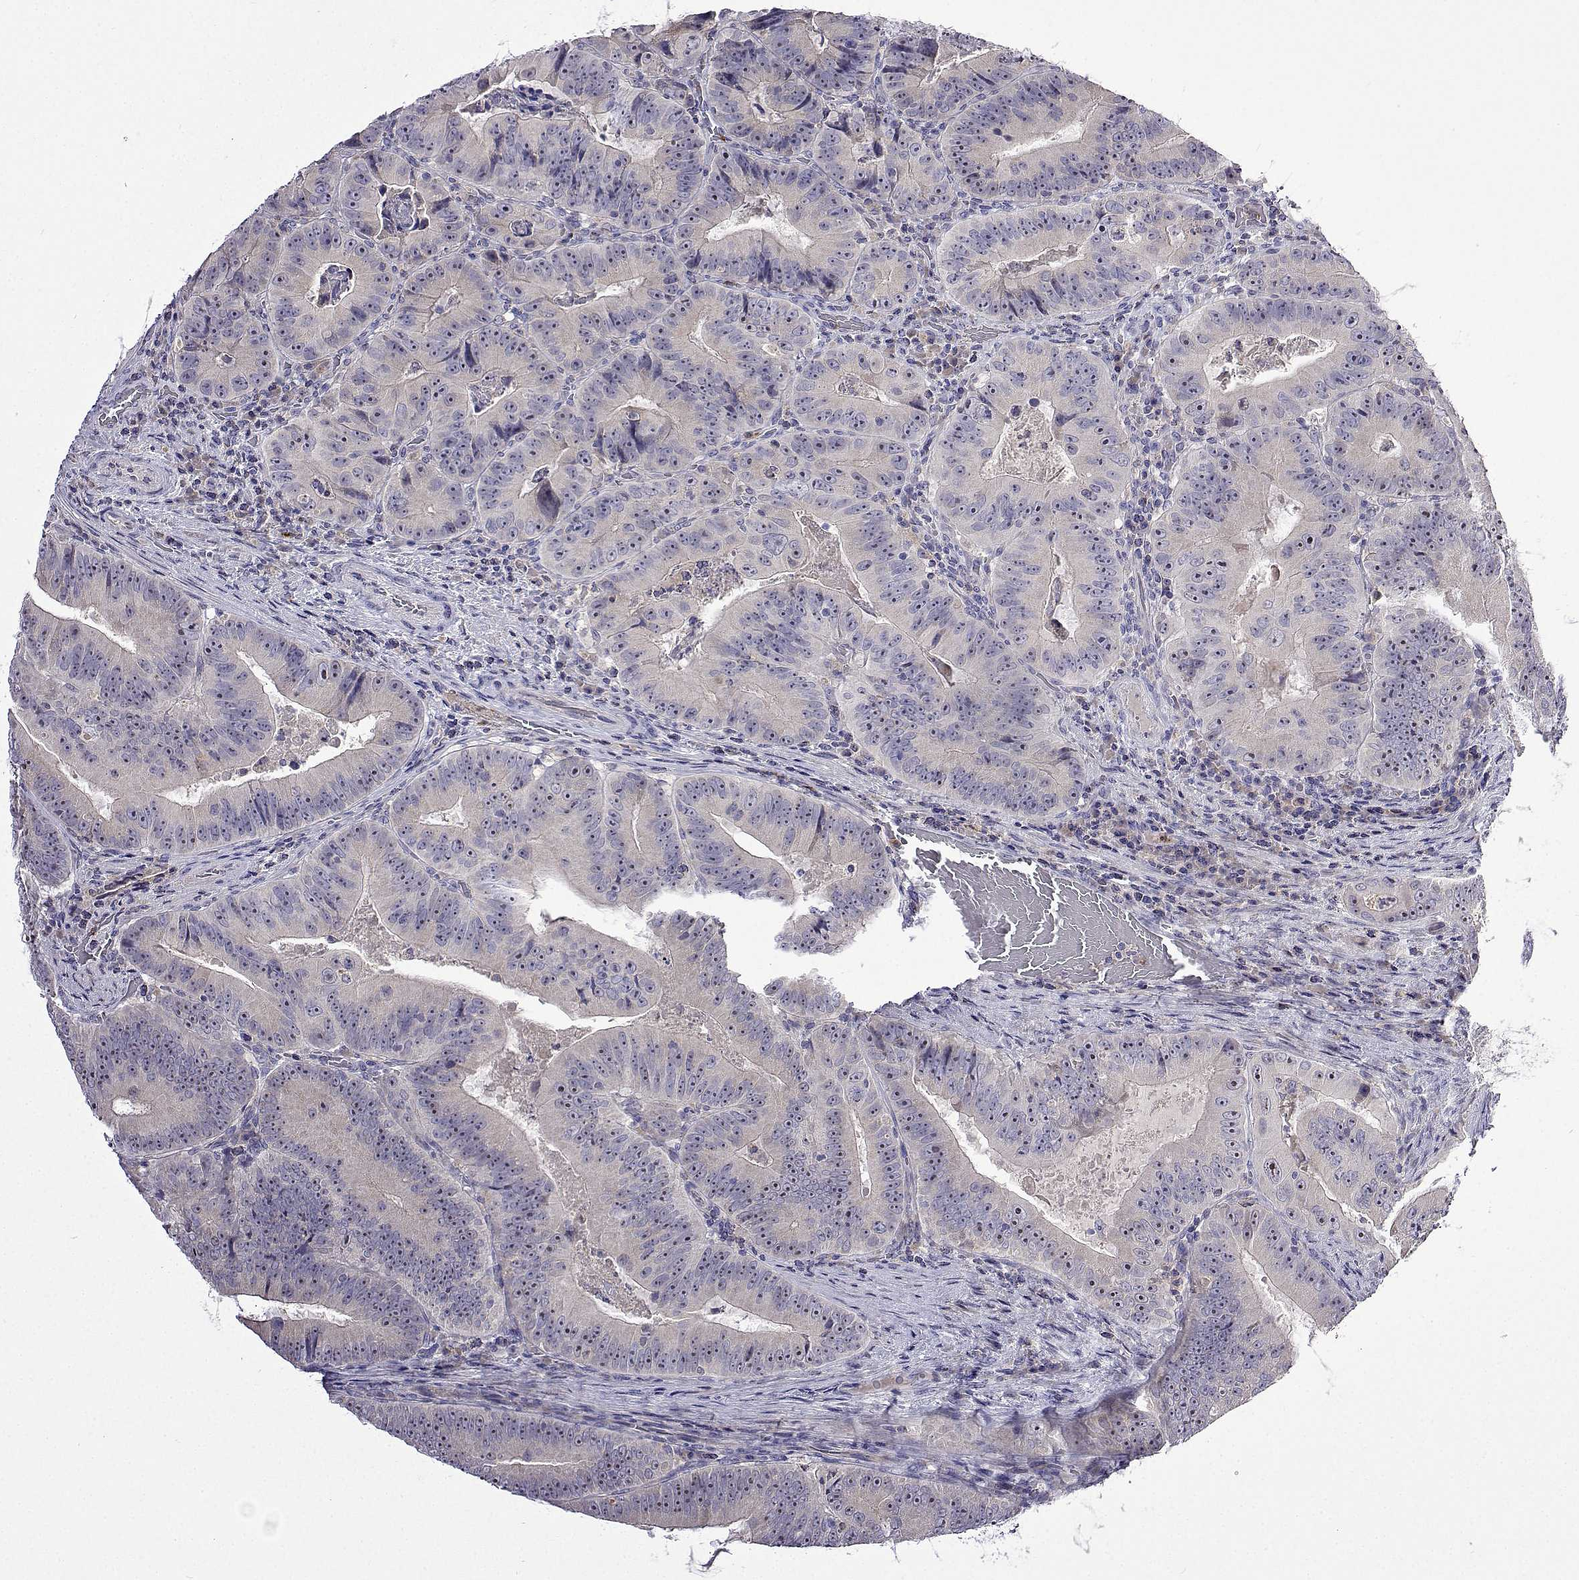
{"staining": {"intensity": "negative", "quantity": "none", "location": "none"}, "tissue": "colorectal cancer", "cell_type": "Tumor cells", "image_type": "cancer", "snomed": [{"axis": "morphology", "description": "Adenocarcinoma, NOS"}, {"axis": "topography", "description": "Colon"}], "caption": "Tumor cells show no significant protein expression in colorectal adenocarcinoma.", "gene": "SULT2A1", "patient": {"sex": "female", "age": 86}}